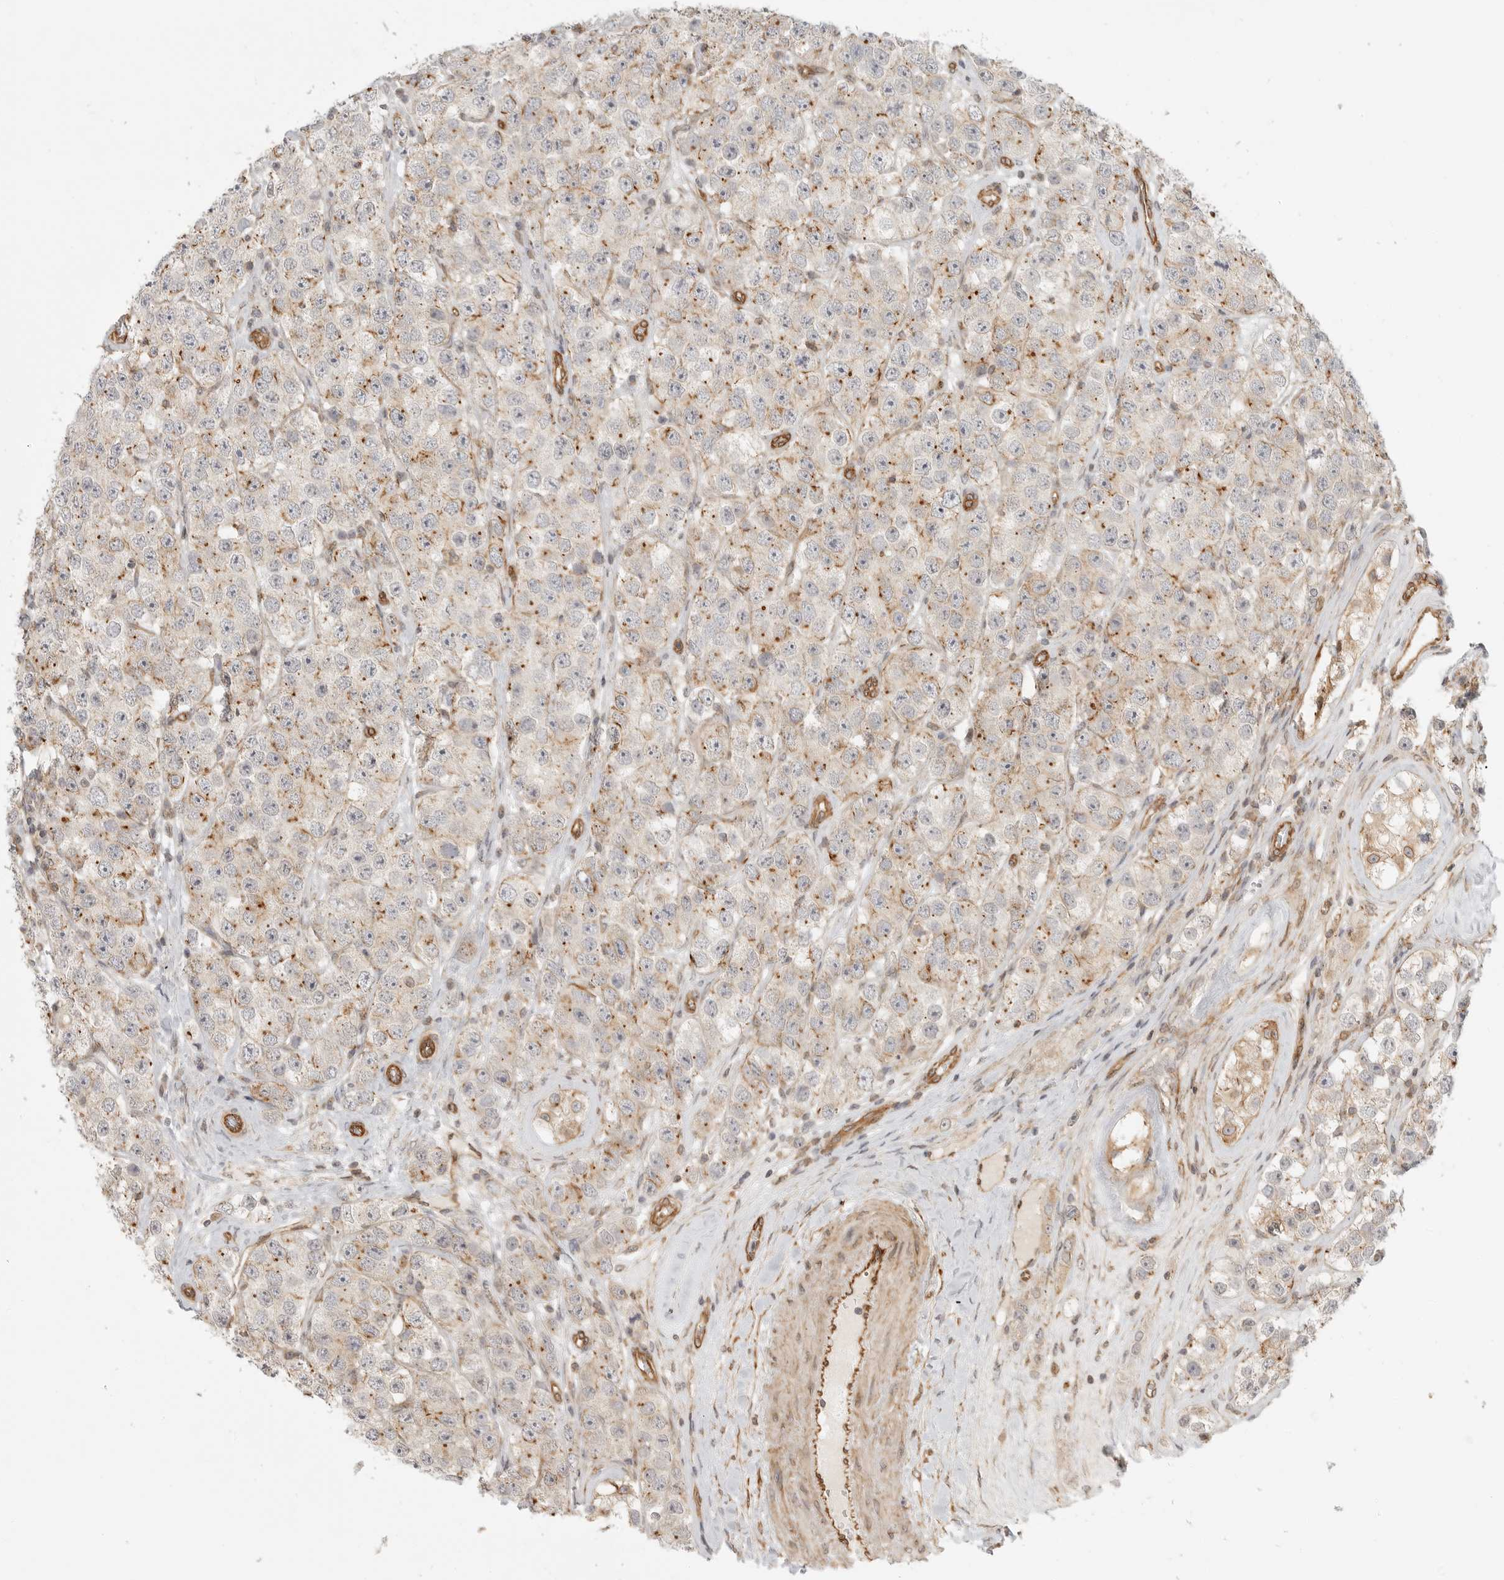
{"staining": {"intensity": "weak", "quantity": "25%-75%", "location": "cytoplasmic/membranous"}, "tissue": "testis cancer", "cell_type": "Tumor cells", "image_type": "cancer", "snomed": [{"axis": "morphology", "description": "Seminoma, NOS"}, {"axis": "topography", "description": "Testis"}], "caption": "Immunohistochemistry (IHC) staining of testis seminoma, which shows low levels of weak cytoplasmic/membranous positivity in about 25%-75% of tumor cells indicating weak cytoplasmic/membranous protein expression. The staining was performed using DAB (brown) for protein detection and nuclei were counterstained in hematoxylin (blue).", "gene": "ATOH7", "patient": {"sex": "male", "age": 28}}